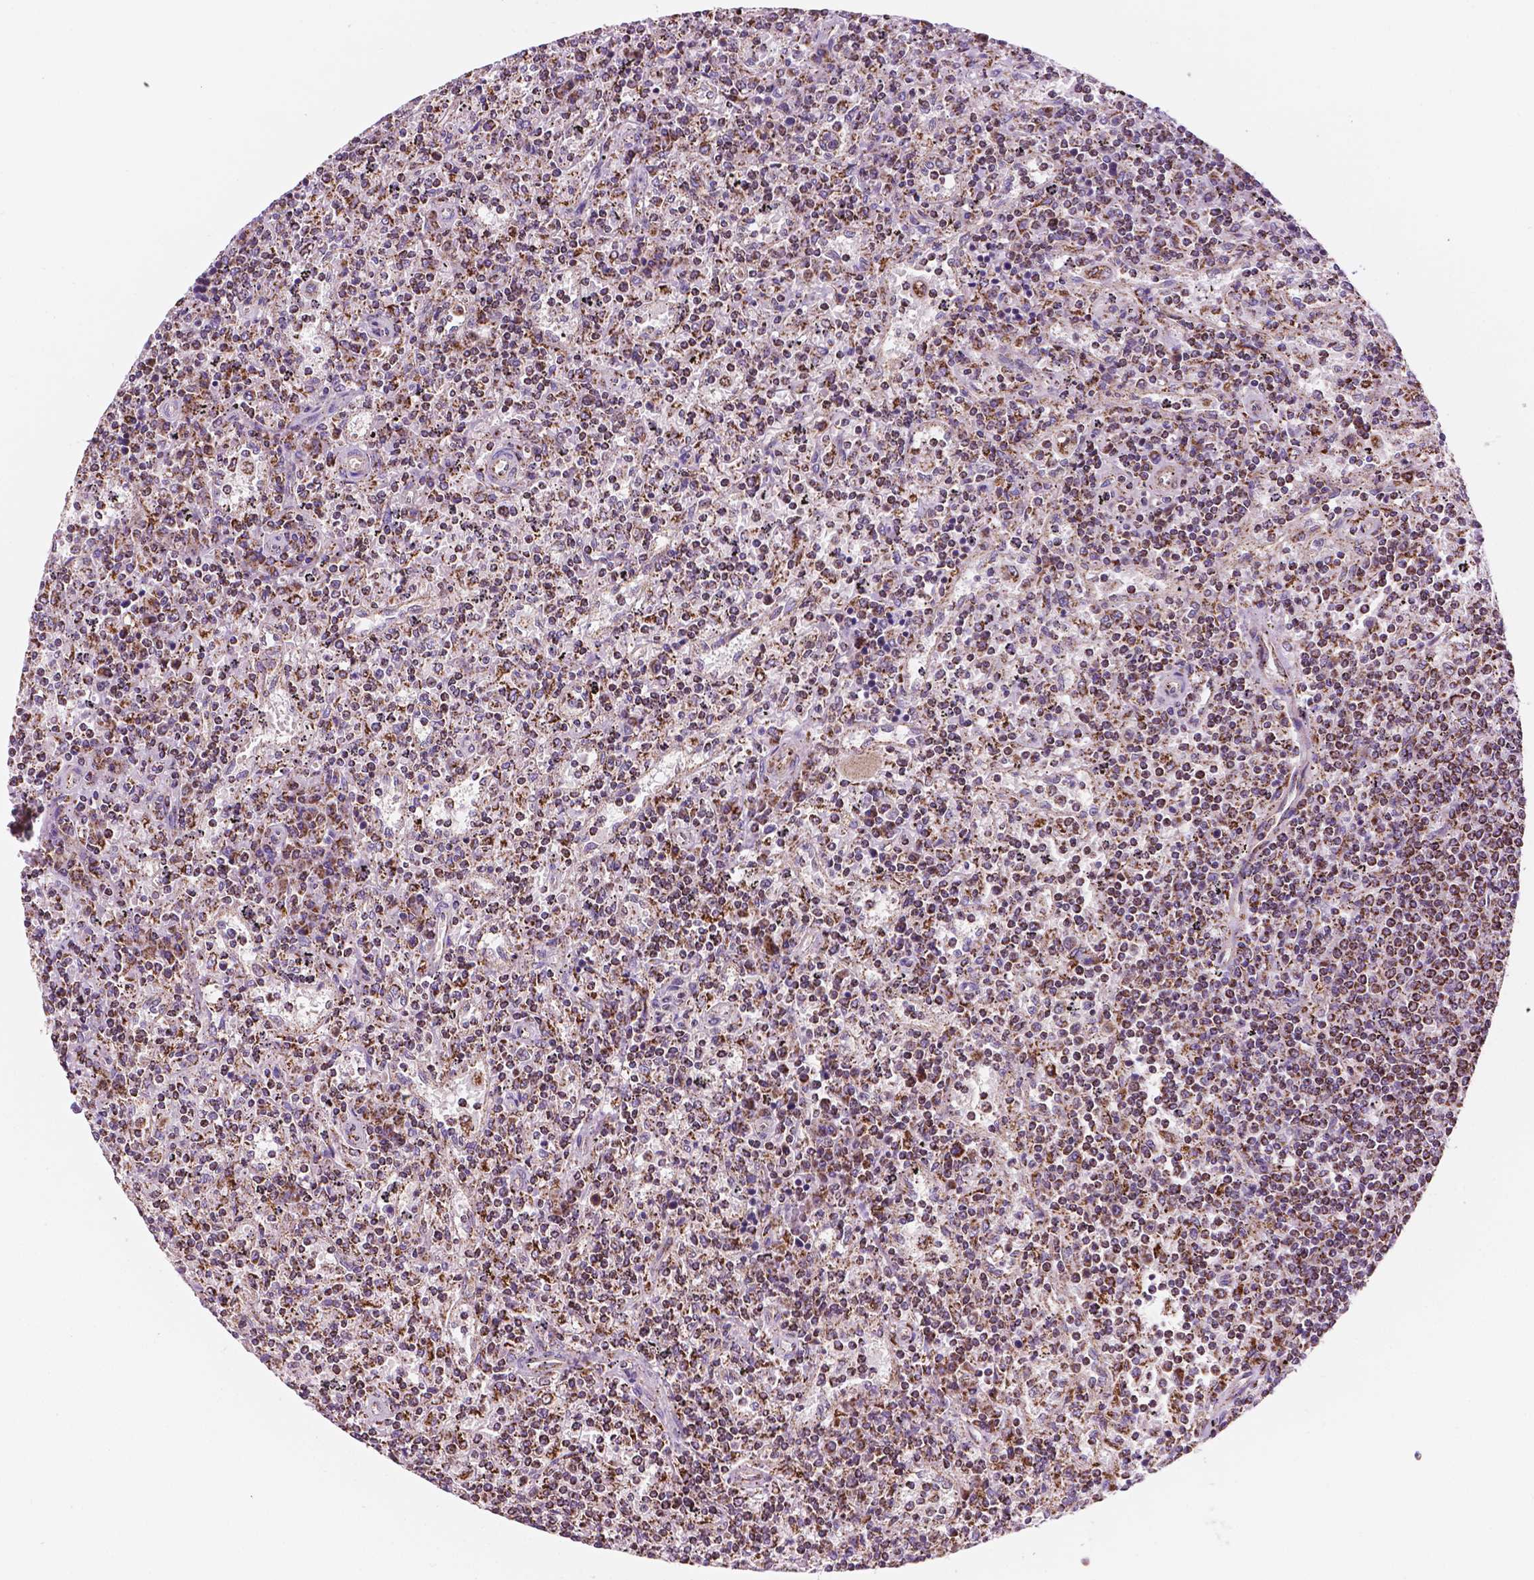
{"staining": {"intensity": "moderate", "quantity": "25%-75%", "location": "cytoplasmic/membranous"}, "tissue": "lymphoma", "cell_type": "Tumor cells", "image_type": "cancer", "snomed": [{"axis": "morphology", "description": "Malignant lymphoma, non-Hodgkin's type, Low grade"}, {"axis": "topography", "description": "Spleen"}], "caption": "Malignant lymphoma, non-Hodgkin's type (low-grade) tissue reveals moderate cytoplasmic/membranous staining in about 25%-75% of tumor cells, visualized by immunohistochemistry.", "gene": "GEMIN4", "patient": {"sex": "male", "age": 62}}